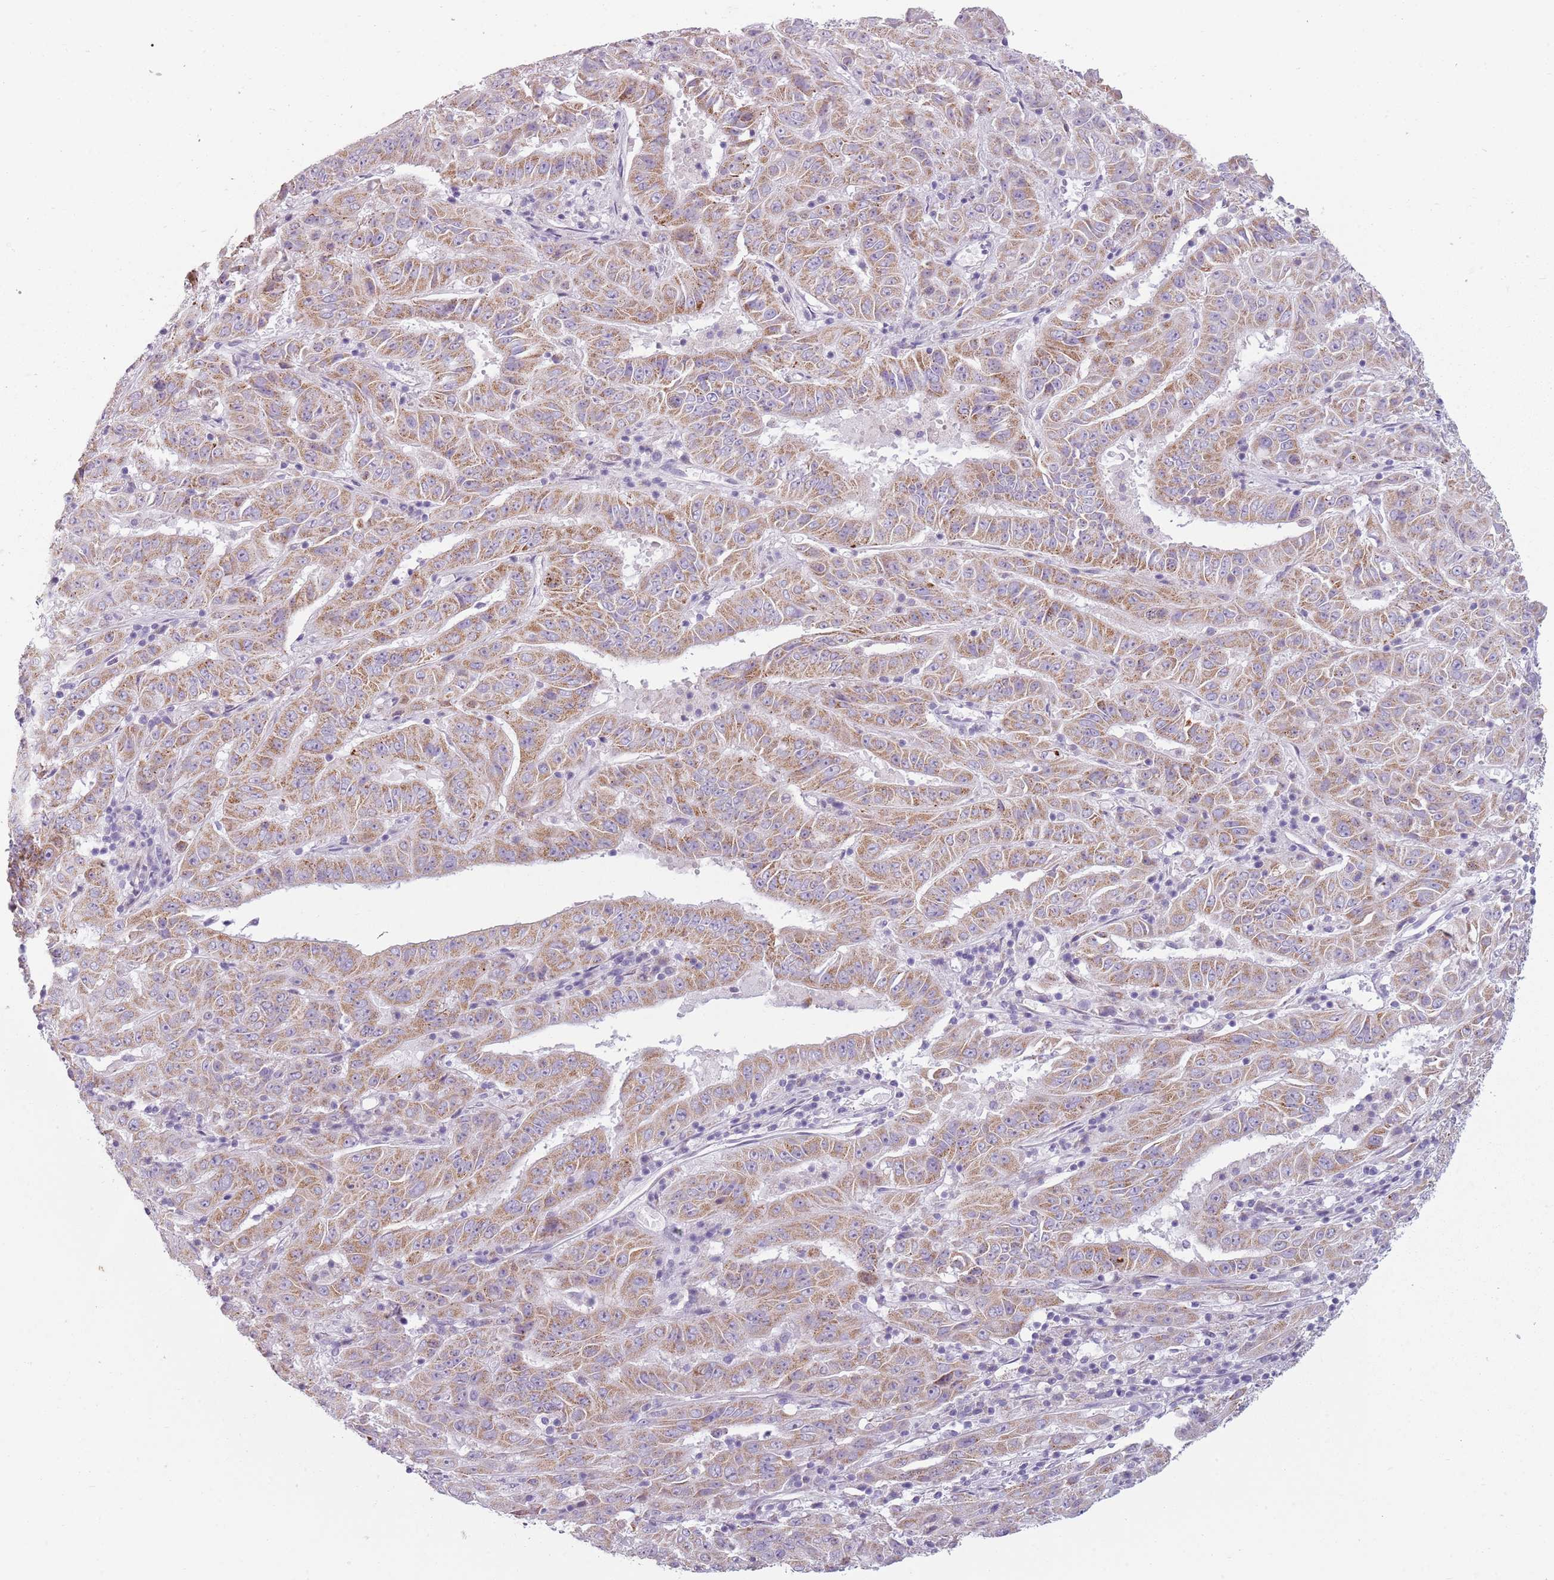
{"staining": {"intensity": "moderate", "quantity": "25%-75%", "location": "cytoplasmic/membranous"}, "tissue": "pancreatic cancer", "cell_type": "Tumor cells", "image_type": "cancer", "snomed": [{"axis": "morphology", "description": "Adenocarcinoma, NOS"}, {"axis": "topography", "description": "Pancreas"}], "caption": "Human pancreatic cancer stained for a protein (brown) shows moderate cytoplasmic/membranous positive positivity in approximately 25%-75% of tumor cells.", "gene": "MEGF8", "patient": {"sex": "male", "age": 63}}